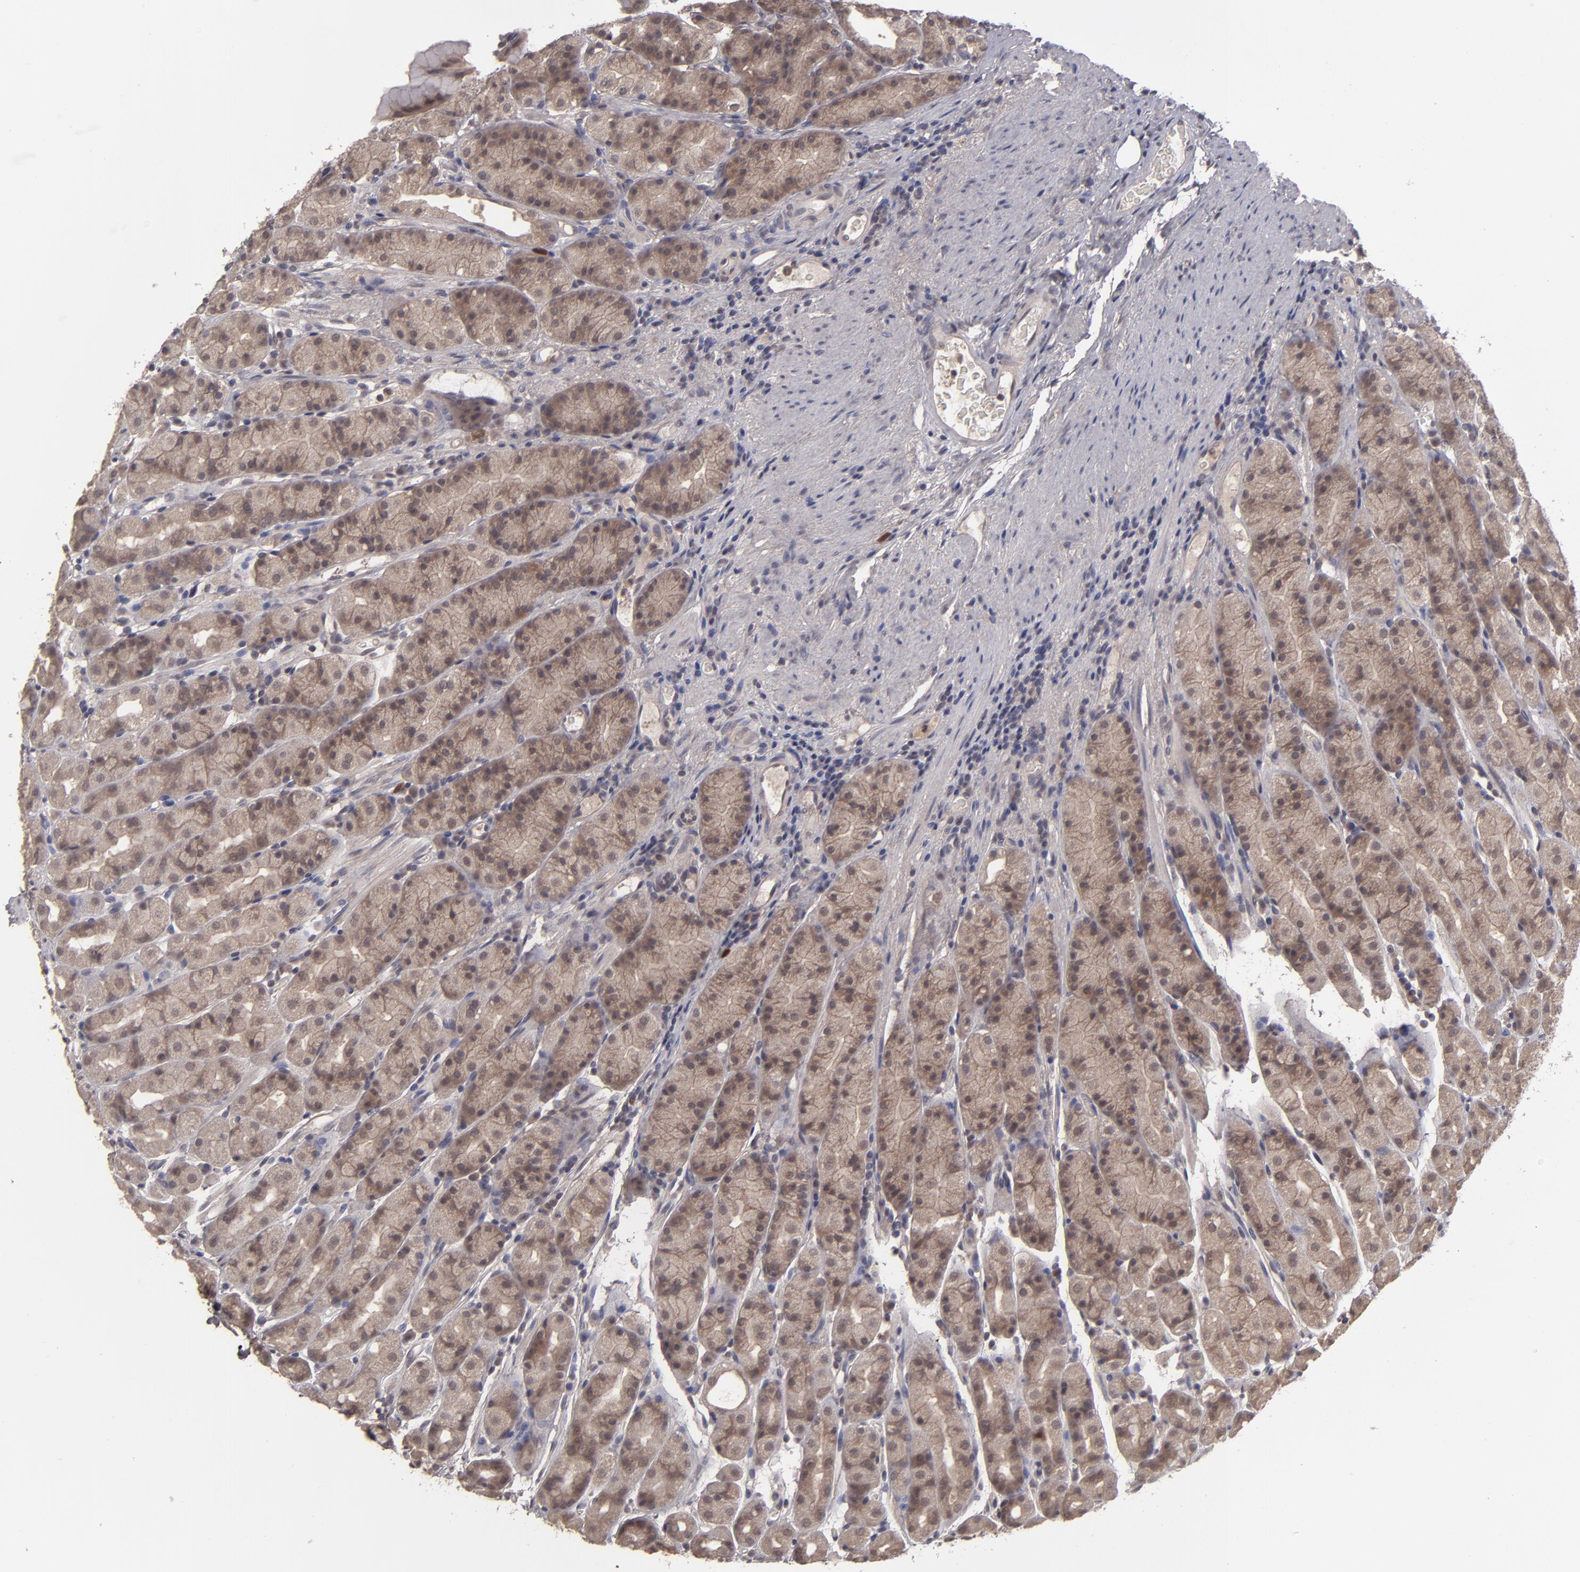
{"staining": {"intensity": "moderate", "quantity": ">75%", "location": "cytoplasmic/membranous"}, "tissue": "stomach", "cell_type": "Glandular cells", "image_type": "normal", "snomed": [{"axis": "morphology", "description": "Normal tissue, NOS"}, {"axis": "topography", "description": "Stomach, upper"}], "caption": "Immunohistochemical staining of benign stomach shows medium levels of moderate cytoplasmic/membranous staining in approximately >75% of glandular cells. (Stains: DAB (3,3'-diaminobenzidine) in brown, nuclei in blue, Microscopy: brightfield microscopy at high magnification).", "gene": "TYMS", "patient": {"sex": "male", "age": 68}}